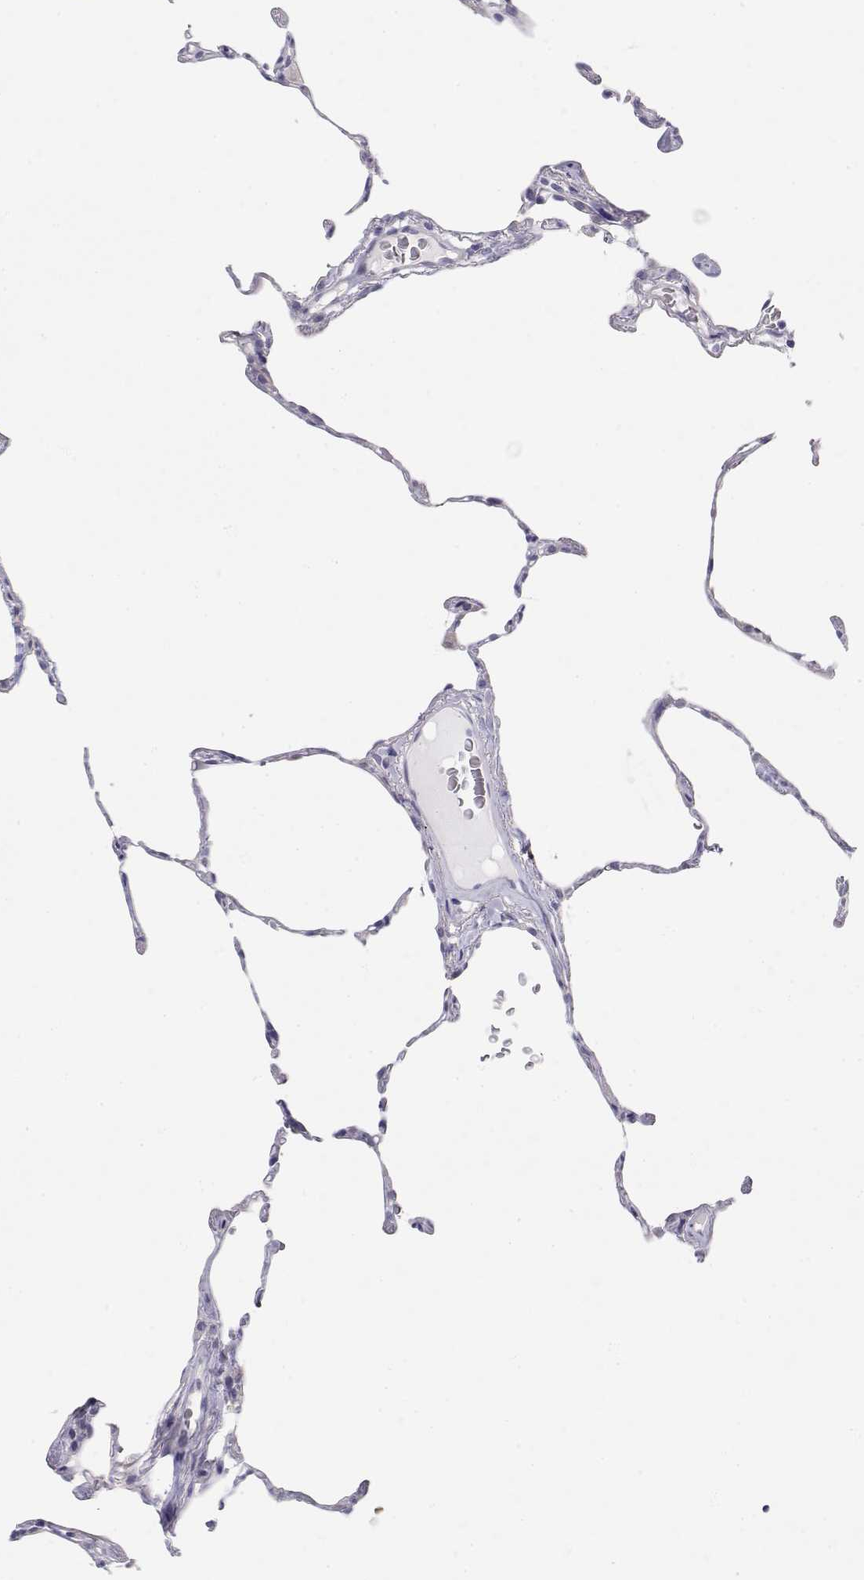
{"staining": {"intensity": "negative", "quantity": "none", "location": "none"}, "tissue": "lung", "cell_type": "Alveolar cells", "image_type": "normal", "snomed": [{"axis": "morphology", "description": "Normal tissue, NOS"}, {"axis": "topography", "description": "Lung"}], "caption": "An IHC micrograph of benign lung is shown. There is no staining in alveolar cells of lung.", "gene": "MISP", "patient": {"sex": "female", "age": 57}}